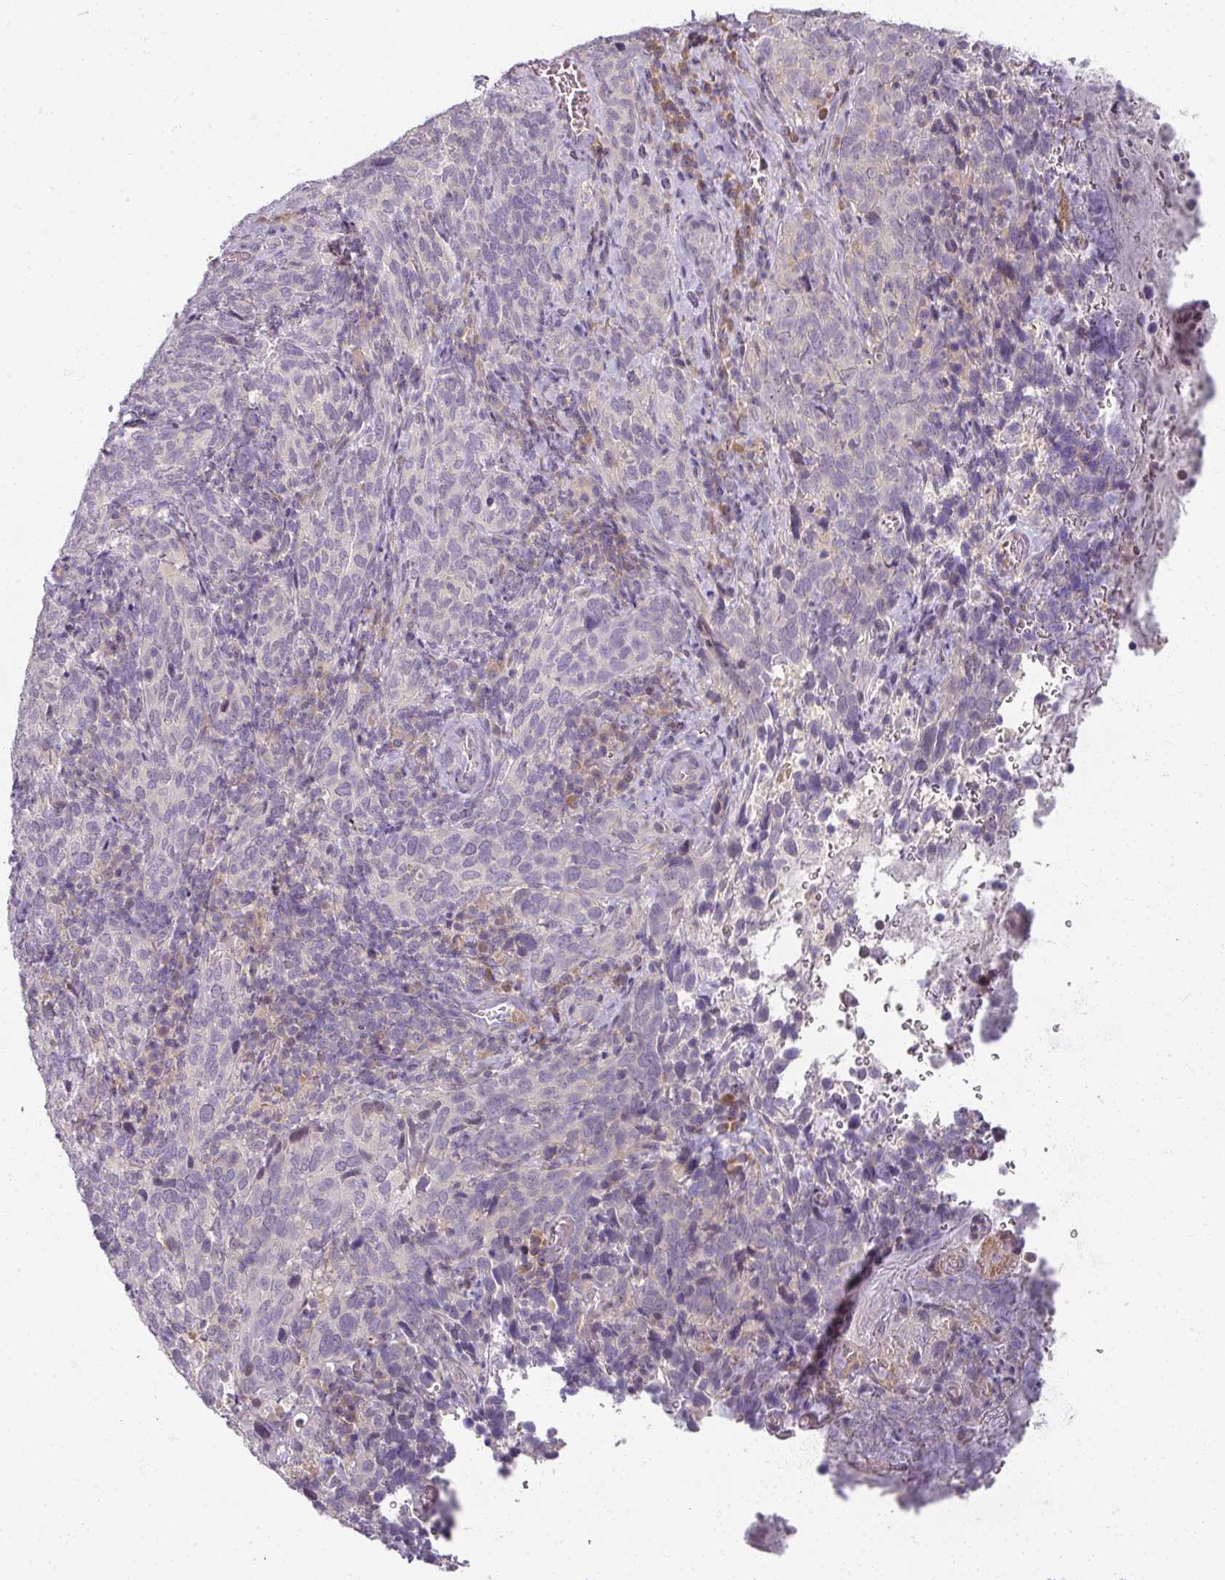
{"staining": {"intensity": "negative", "quantity": "none", "location": "none"}, "tissue": "cervical cancer", "cell_type": "Tumor cells", "image_type": "cancer", "snomed": [{"axis": "morphology", "description": "Squamous cell carcinoma, NOS"}, {"axis": "topography", "description": "Cervix"}], "caption": "IHC of human cervical squamous cell carcinoma reveals no expression in tumor cells.", "gene": "MYMK", "patient": {"sex": "female", "age": 51}}